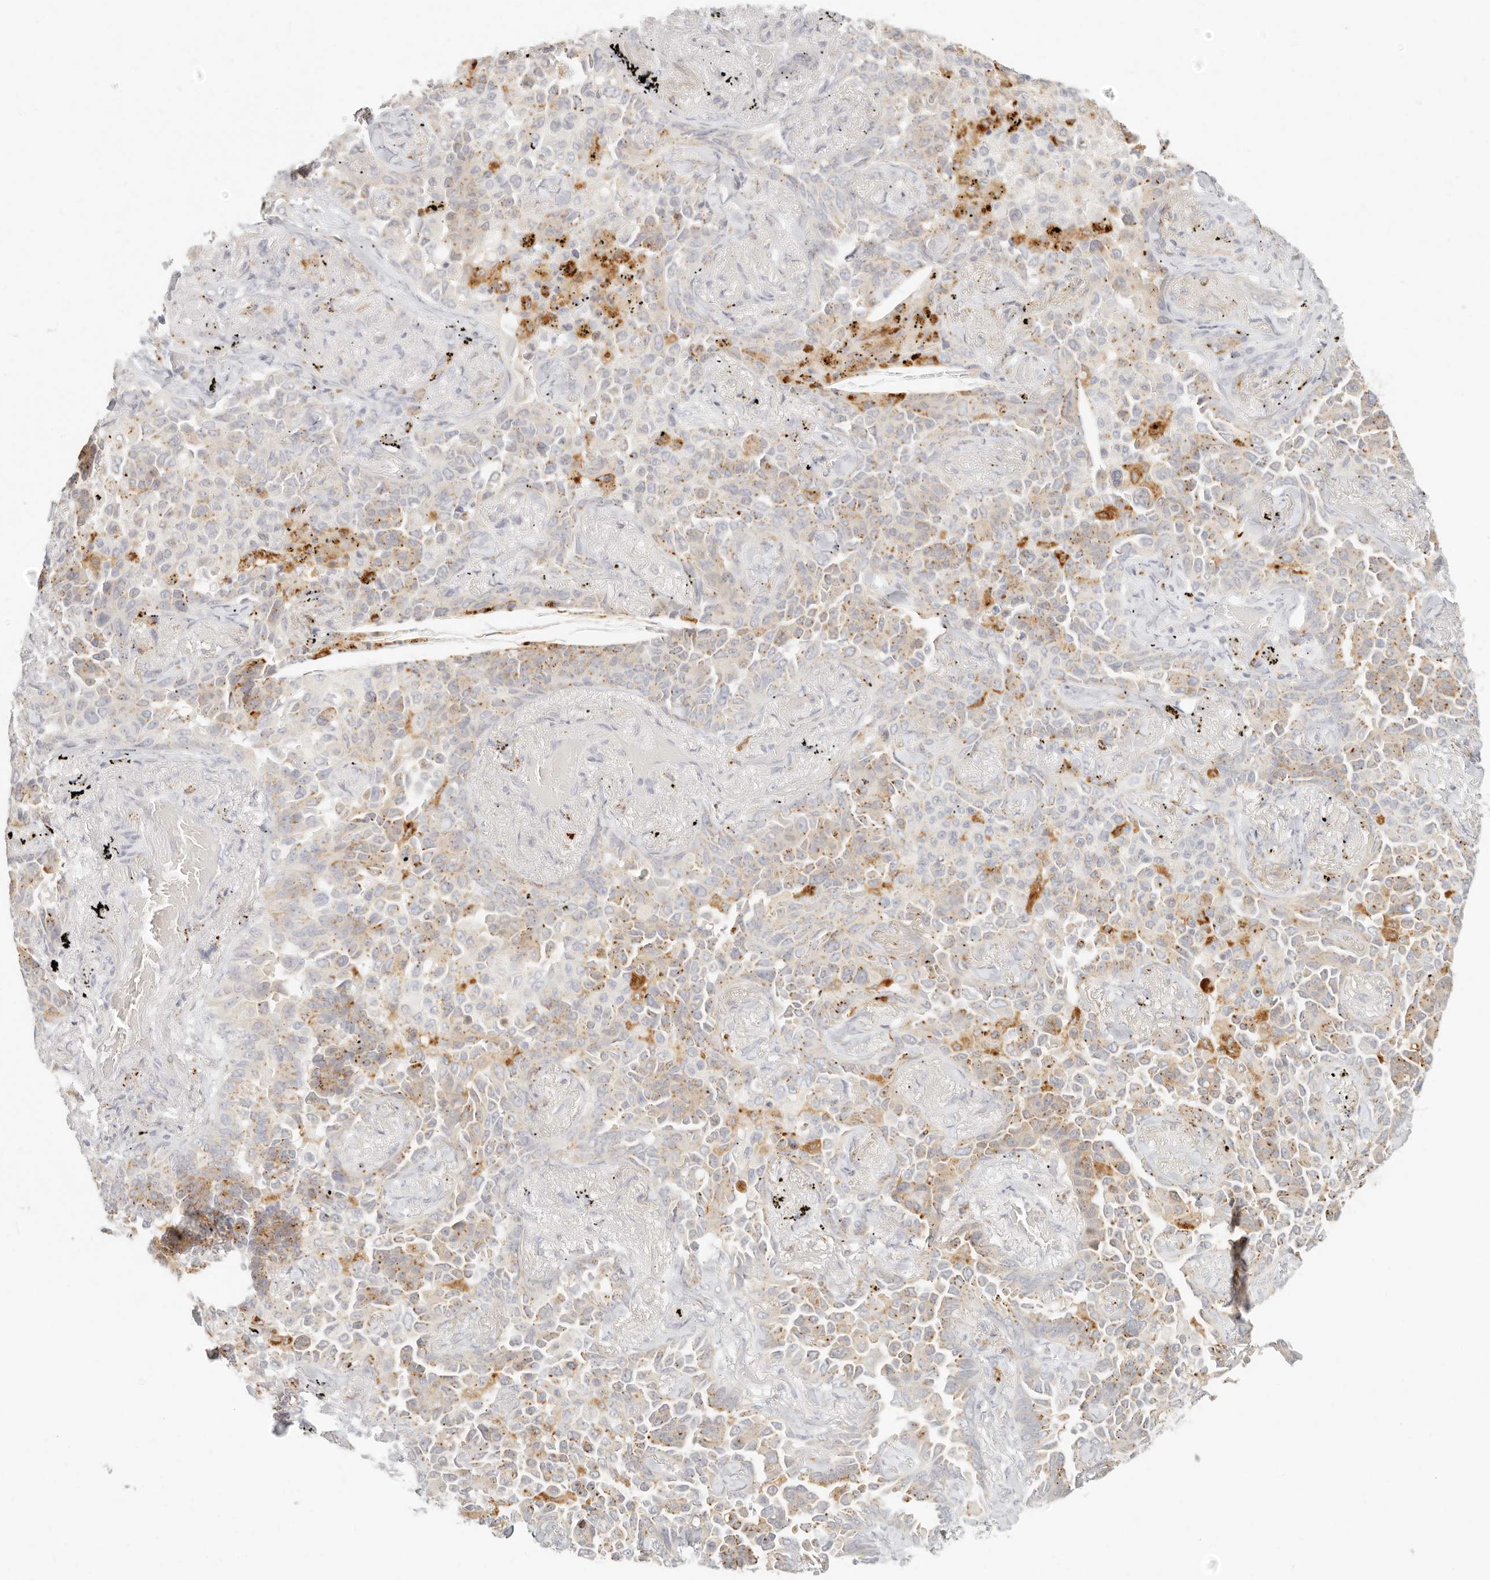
{"staining": {"intensity": "moderate", "quantity": "<25%", "location": "cytoplasmic/membranous"}, "tissue": "lung cancer", "cell_type": "Tumor cells", "image_type": "cancer", "snomed": [{"axis": "morphology", "description": "Adenocarcinoma, NOS"}, {"axis": "topography", "description": "Lung"}], "caption": "Approximately <25% of tumor cells in human lung adenocarcinoma demonstrate moderate cytoplasmic/membranous protein expression as visualized by brown immunohistochemical staining.", "gene": "RNASET2", "patient": {"sex": "female", "age": 67}}